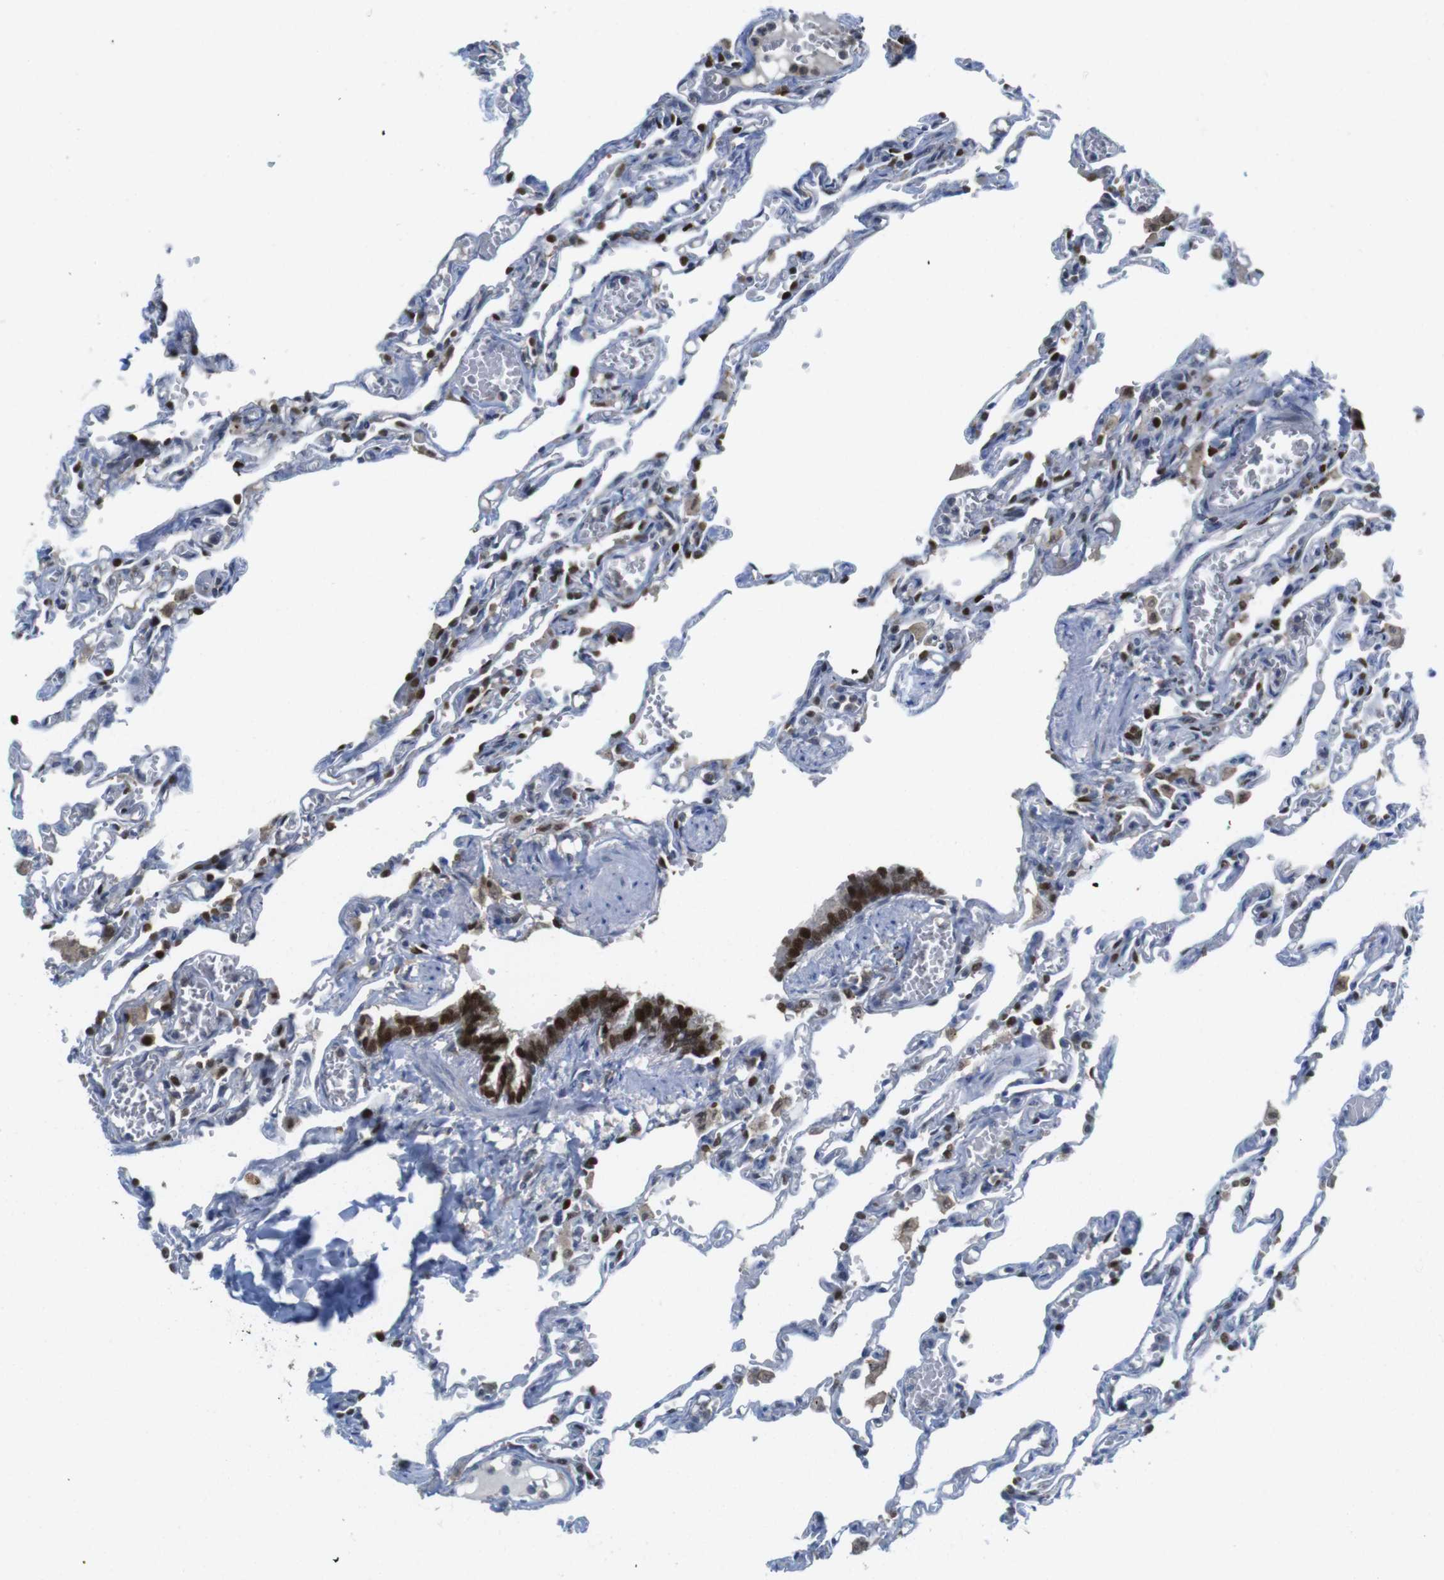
{"staining": {"intensity": "moderate", "quantity": "25%-75%", "location": "nuclear"}, "tissue": "lung", "cell_type": "Alveolar cells", "image_type": "normal", "snomed": [{"axis": "morphology", "description": "Normal tissue, NOS"}, {"axis": "topography", "description": "Lung"}], "caption": "DAB immunohistochemical staining of benign lung demonstrates moderate nuclear protein positivity in approximately 25%-75% of alveolar cells.", "gene": "RCC1", "patient": {"sex": "male", "age": 21}}